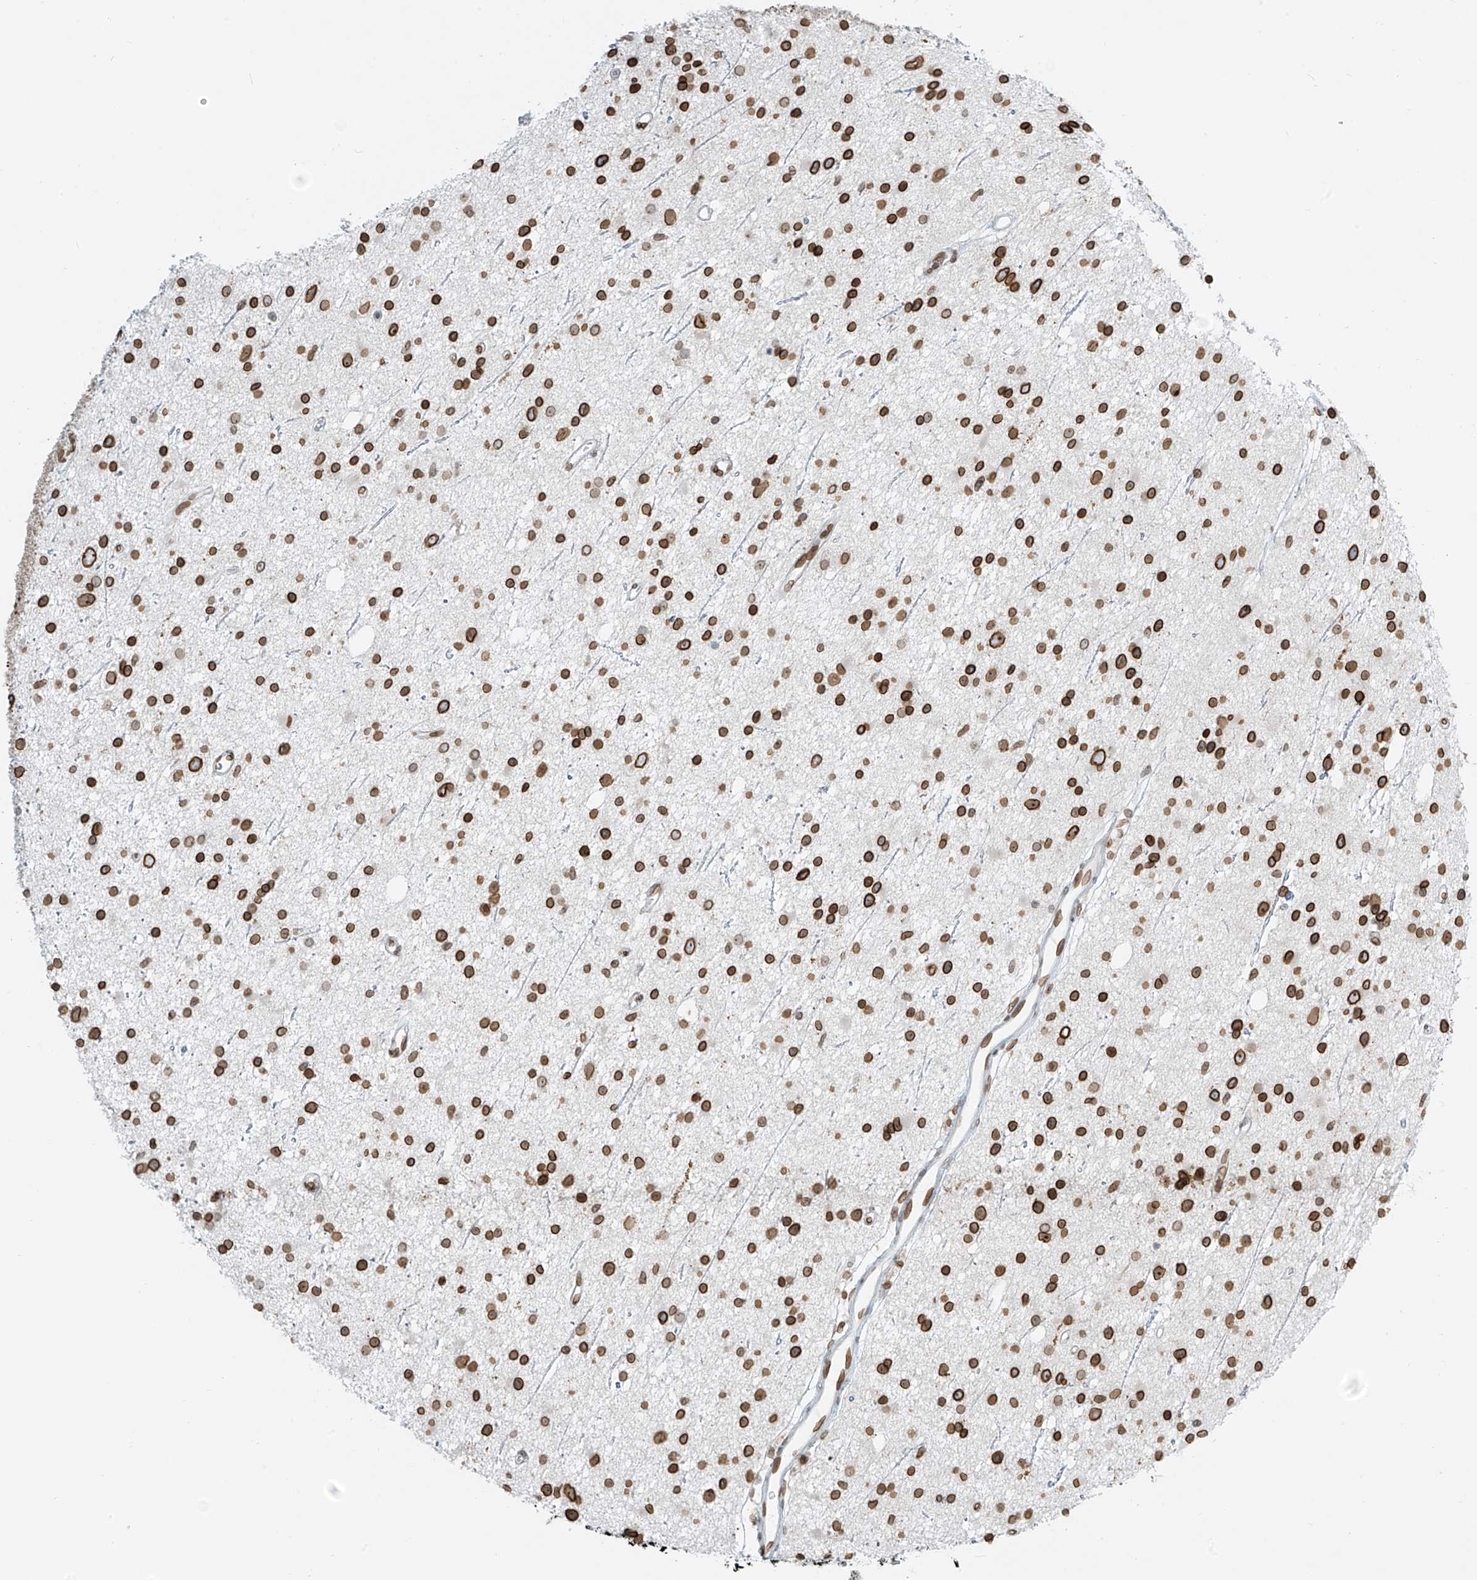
{"staining": {"intensity": "strong", "quantity": ">75%", "location": "cytoplasmic/membranous,nuclear"}, "tissue": "glioma", "cell_type": "Tumor cells", "image_type": "cancer", "snomed": [{"axis": "morphology", "description": "Glioma, malignant, Low grade"}, {"axis": "topography", "description": "Cerebral cortex"}], "caption": "Strong cytoplasmic/membranous and nuclear expression for a protein is present in about >75% of tumor cells of glioma using immunohistochemistry.", "gene": "SAMD15", "patient": {"sex": "female", "age": 39}}